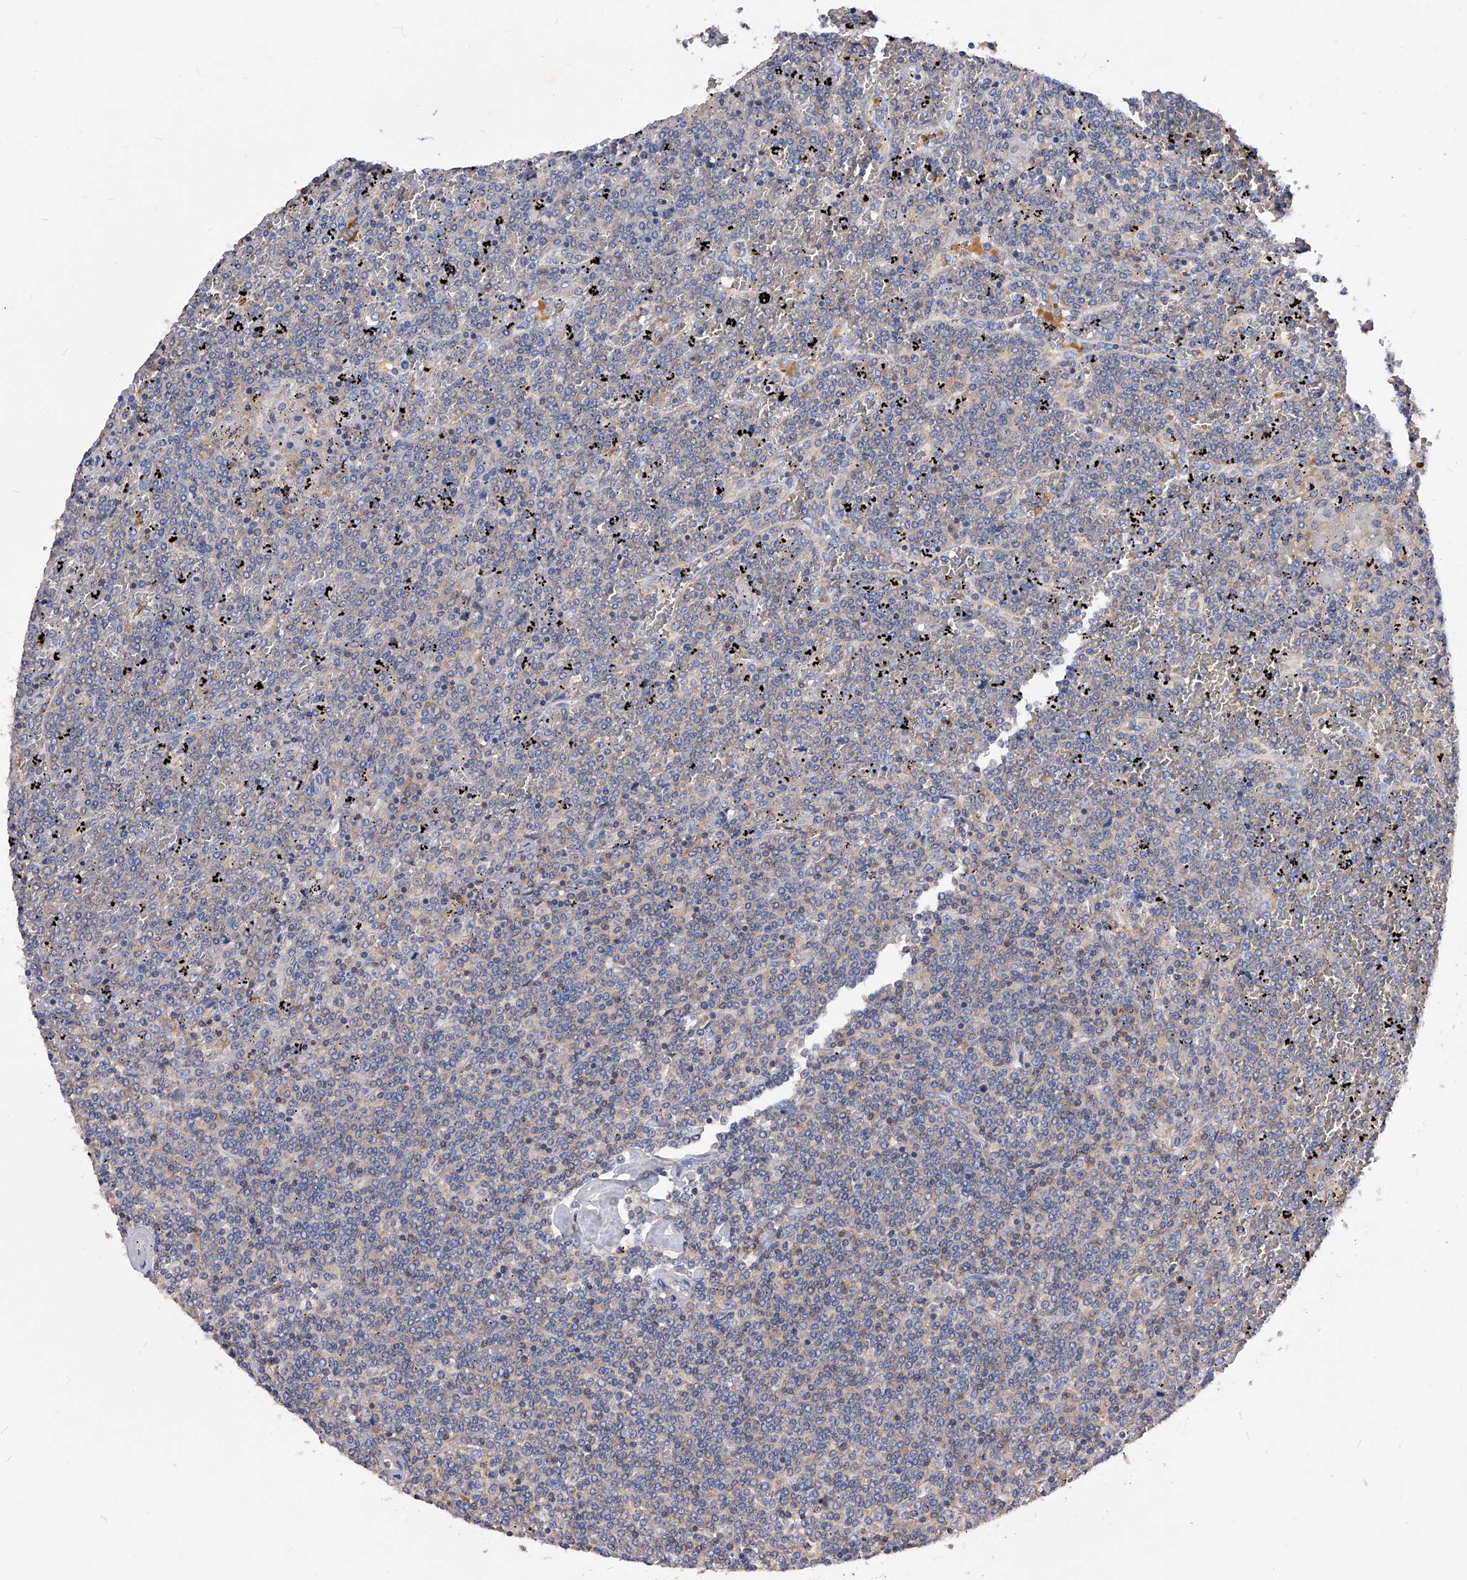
{"staining": {"intensity": "negative", "quantity": "none", "location": "none"}, "tissue": "lymphoma", "cell_type": "Tumor cells", "image_type": "cancer", "snomed": [{"axis": "morphology", "description": "Malignant lymphoma, non-Hodgkin's type, Low grade"}, {"axis": "topography", "description": "Spleen"}], "caption": "Protein analysis of lymphoma demonstrates no significant staining in tumor cells.", "gene": "APEH", "patient": {"sex": "female", "age": 19}}